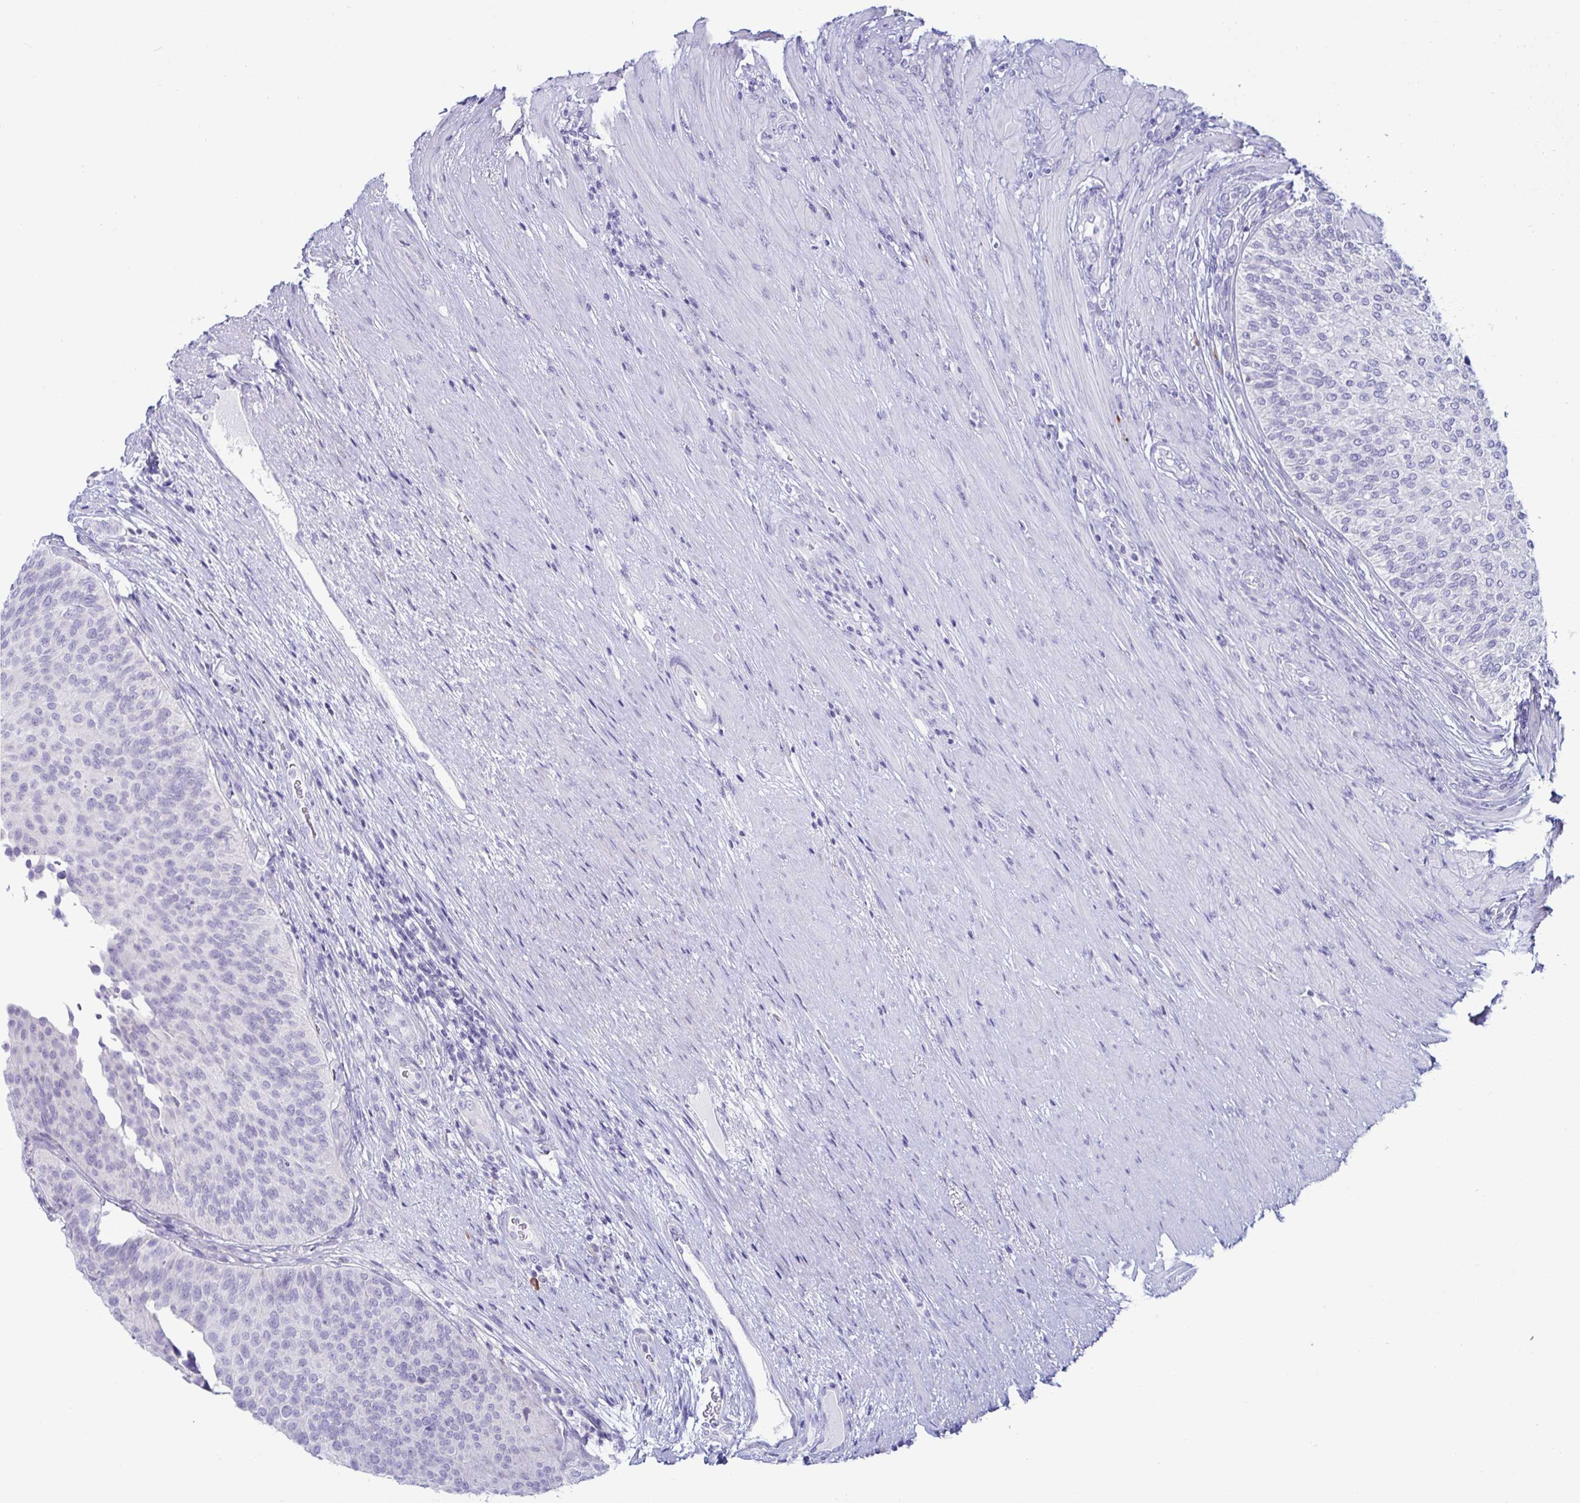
{"staining": {"intensity": "negative", "quantity": "none", "location": "none"}, "tissue": "urinary bladder", "cell_type": "Urothelial cells", "image_type": "normal", "snomed": [{"axis": "morphology", "description": "Normal tissue, NOS"}, {"axis": "topography", "description": "Urinary bladder"}, {"axis": "topography", "description": "Prostate"}], "caption": "Urothelial cells are negative for brown protein staining in unremarkable urinary bladder. The staining is performed using DAB brown chromogen with nuclei counter-stained in using hematoxylin.", "gene": "TFPI2", "patient": {"sex": "male", "age": 77}}